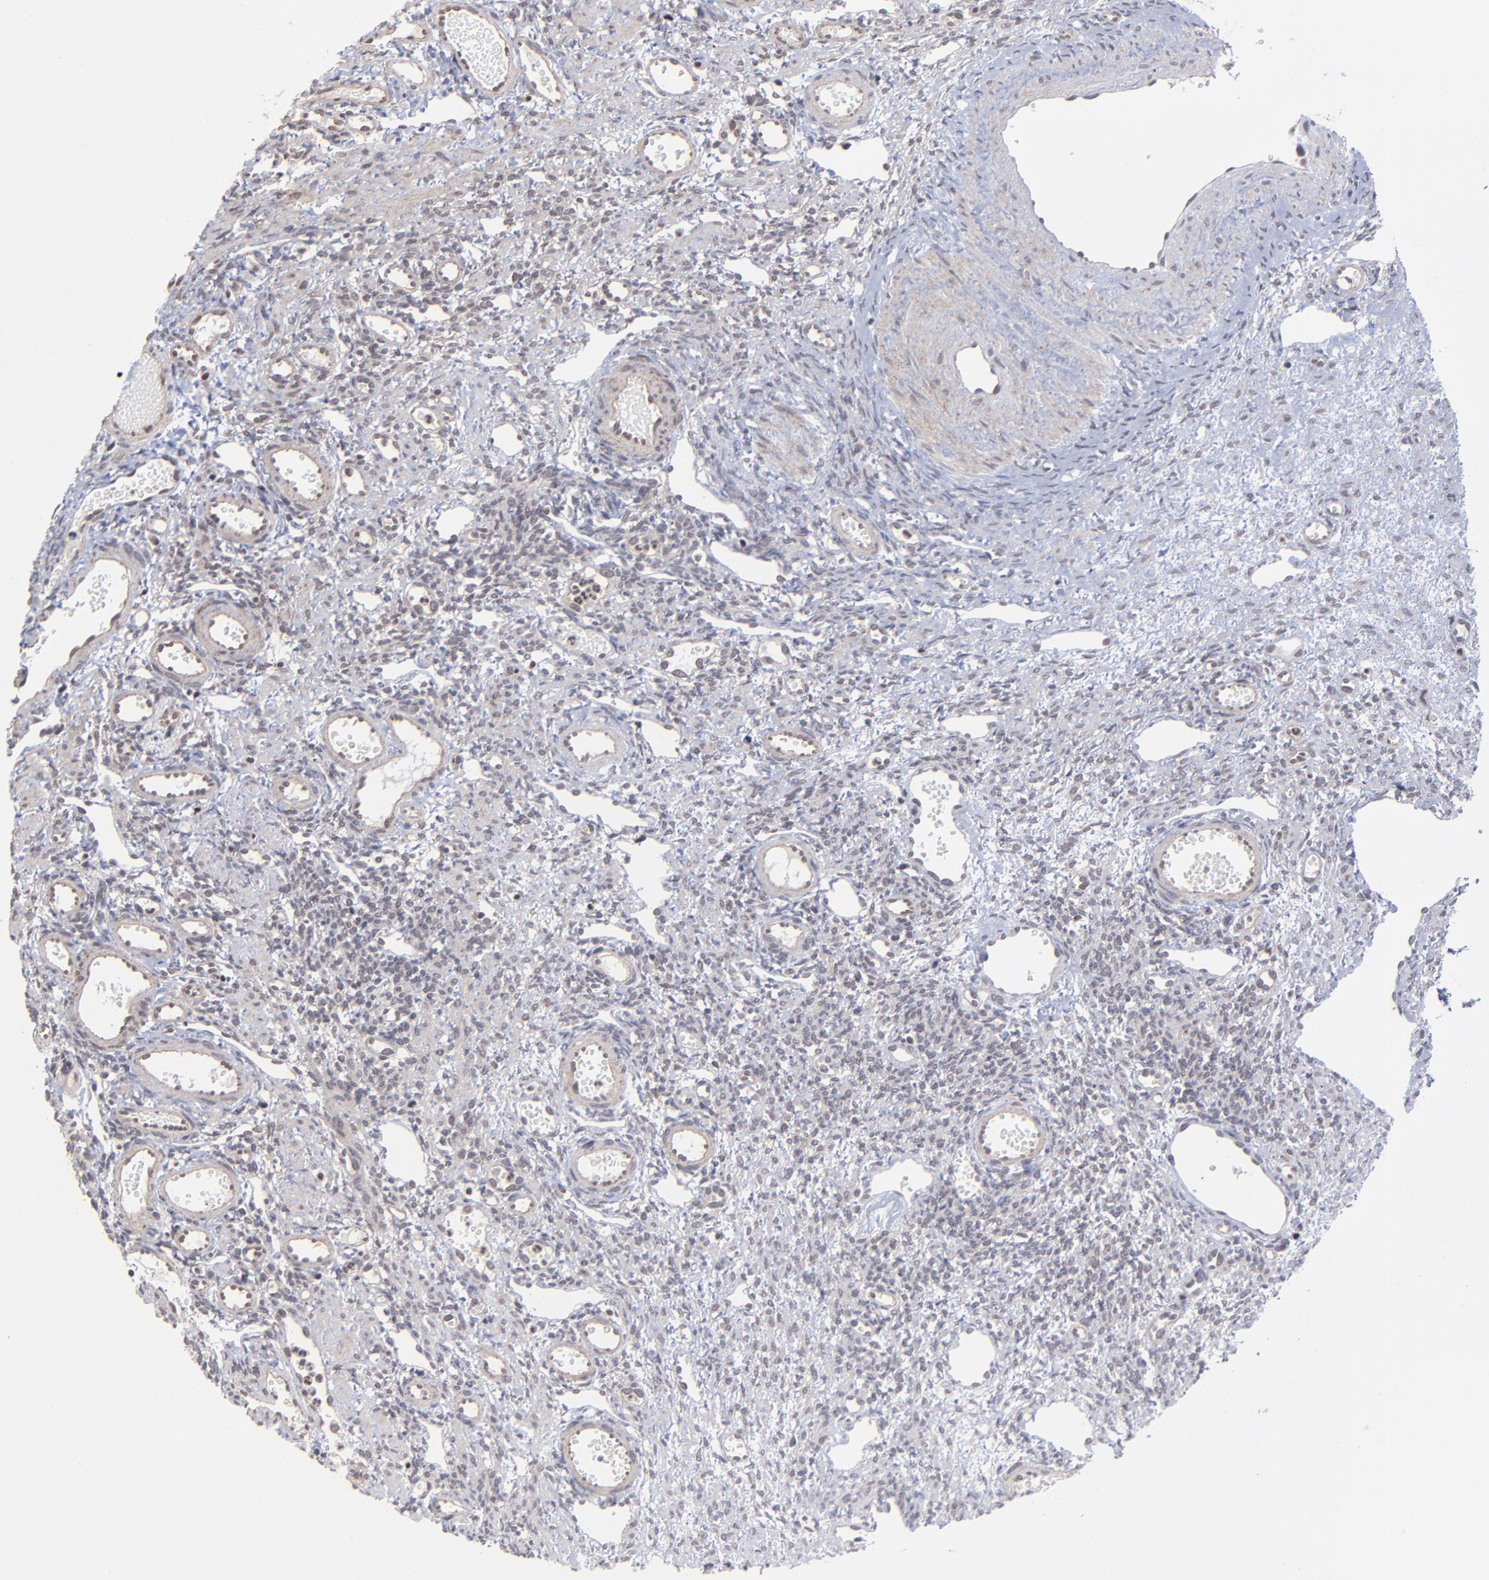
{"staining": {"intensity": "moderate", "quantity": "25%-75%", "location": "nuclear"}, "tissue": "ovary", "cell_type": "Follicle cells", "image_type": "normal", "snomed": [{"axis": "morphology", "description": "Normal tissue, NOS"}, {"axis": "topography", "description": "Ovary"}], "caption": "IHC image of normal ovary: human ovary stained using IHC demonstrates medium levels of moderate protein expression localized specifically in the nuclear of follicle cells, appearing as a nuclear brown color.", "gene": "ZNF419", "patient": {"sex": "female", "age": 33}}